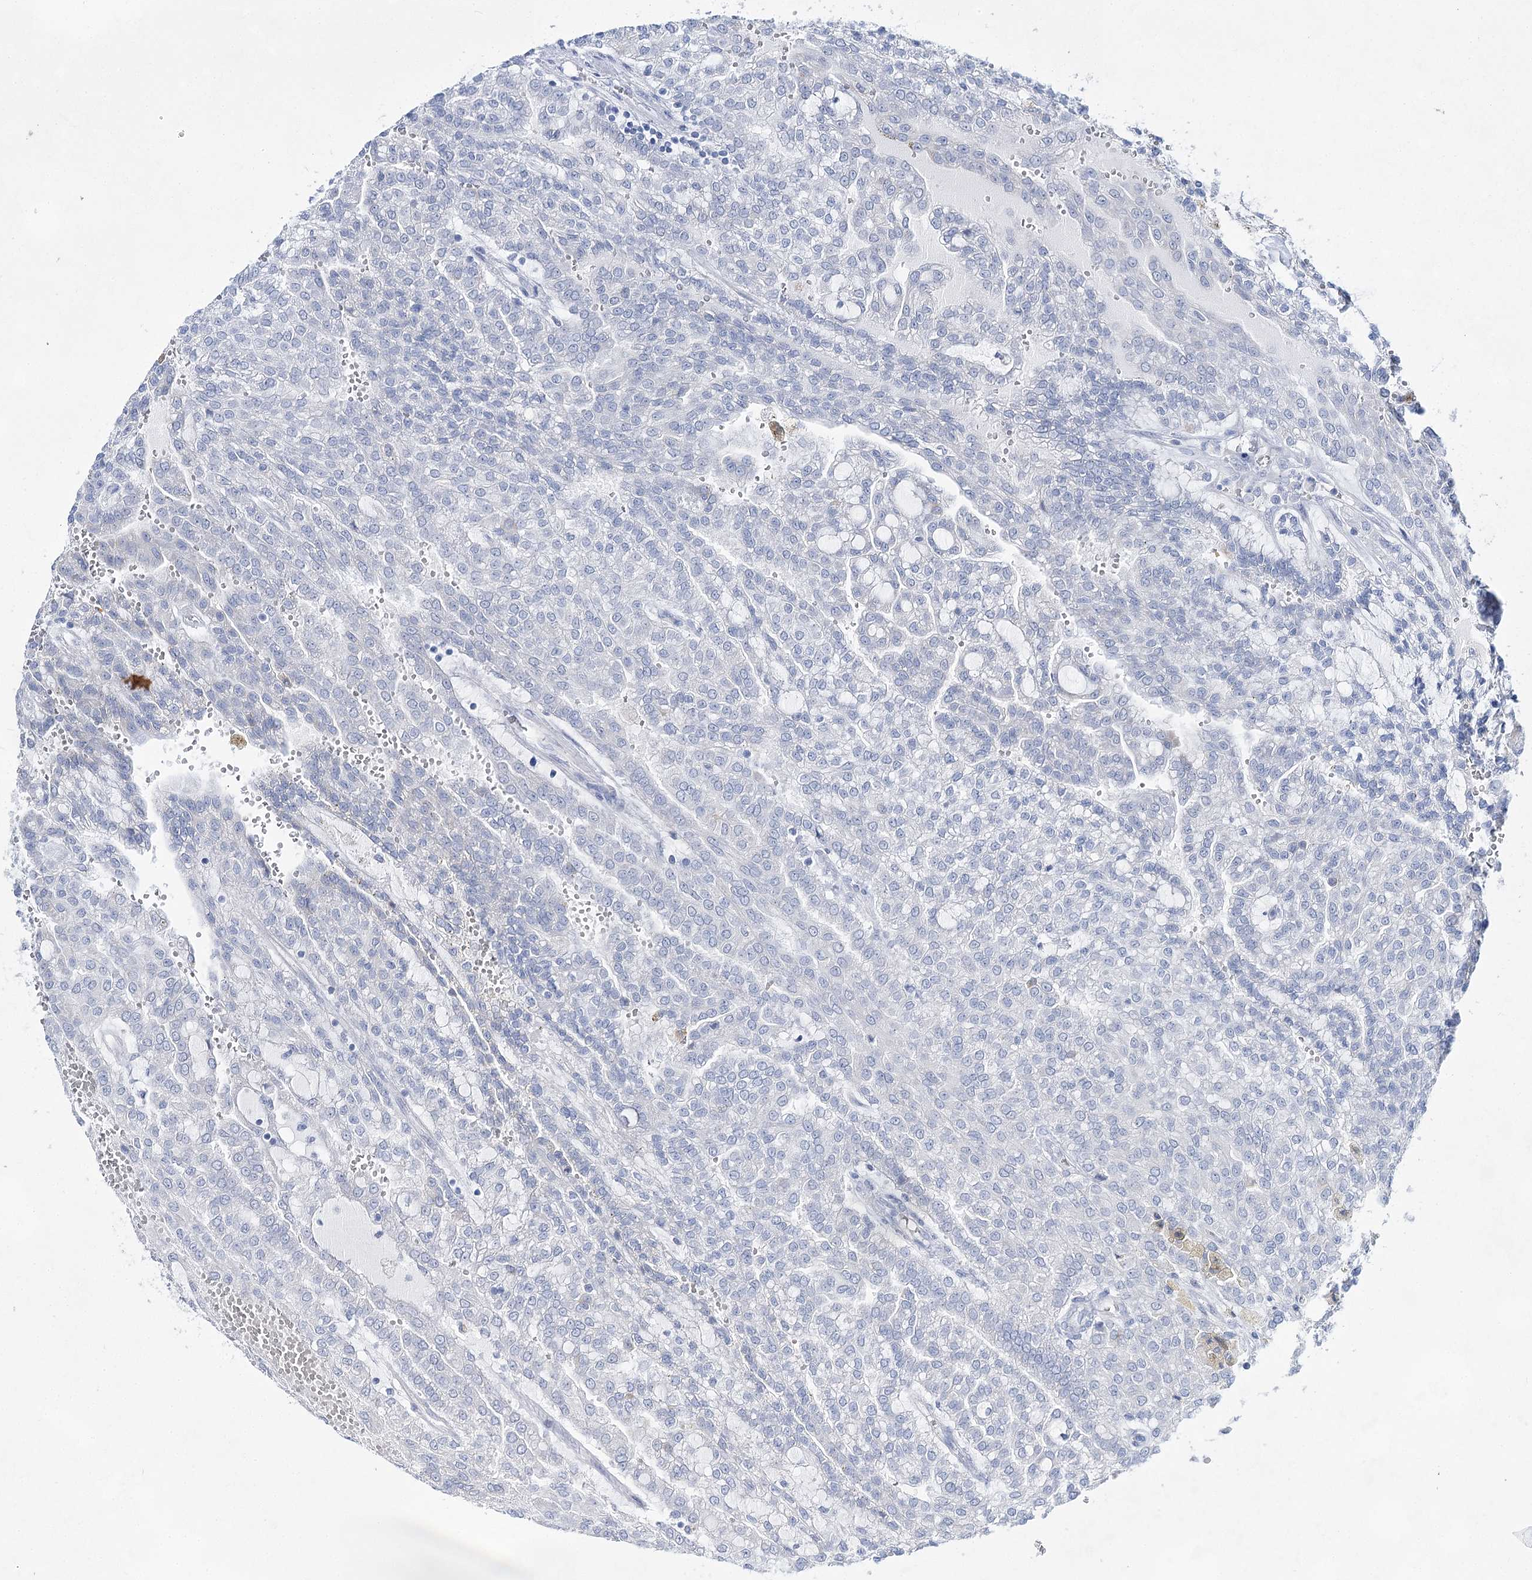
{"staining": {"intensity": "weak", "quantity": "<25%", "location": "cytoplasmic/membranous"}, "tissue": "renal cancer", "cell_type": "Tumor cells", "image_type": "cancer", "snomed": [{"axis": "morphology", "description": "Adenocarcinoma, NOS"}, {"axis": "topography", "description": "Kidney"}], "caption": "High magnification brightfield microscopy of adenocarcinoma (renal) stained with DAB (3,3'-diaminobenzidine) (brown) and counterstained with hematoxylin (blue): tumor cells show no significant expression. The staining is performed using DAB brown chromogen with nuclei counter-stained in using hematoxylin.", "gene": "BPHL", "patient": {"sex": "male", "age": 63}}